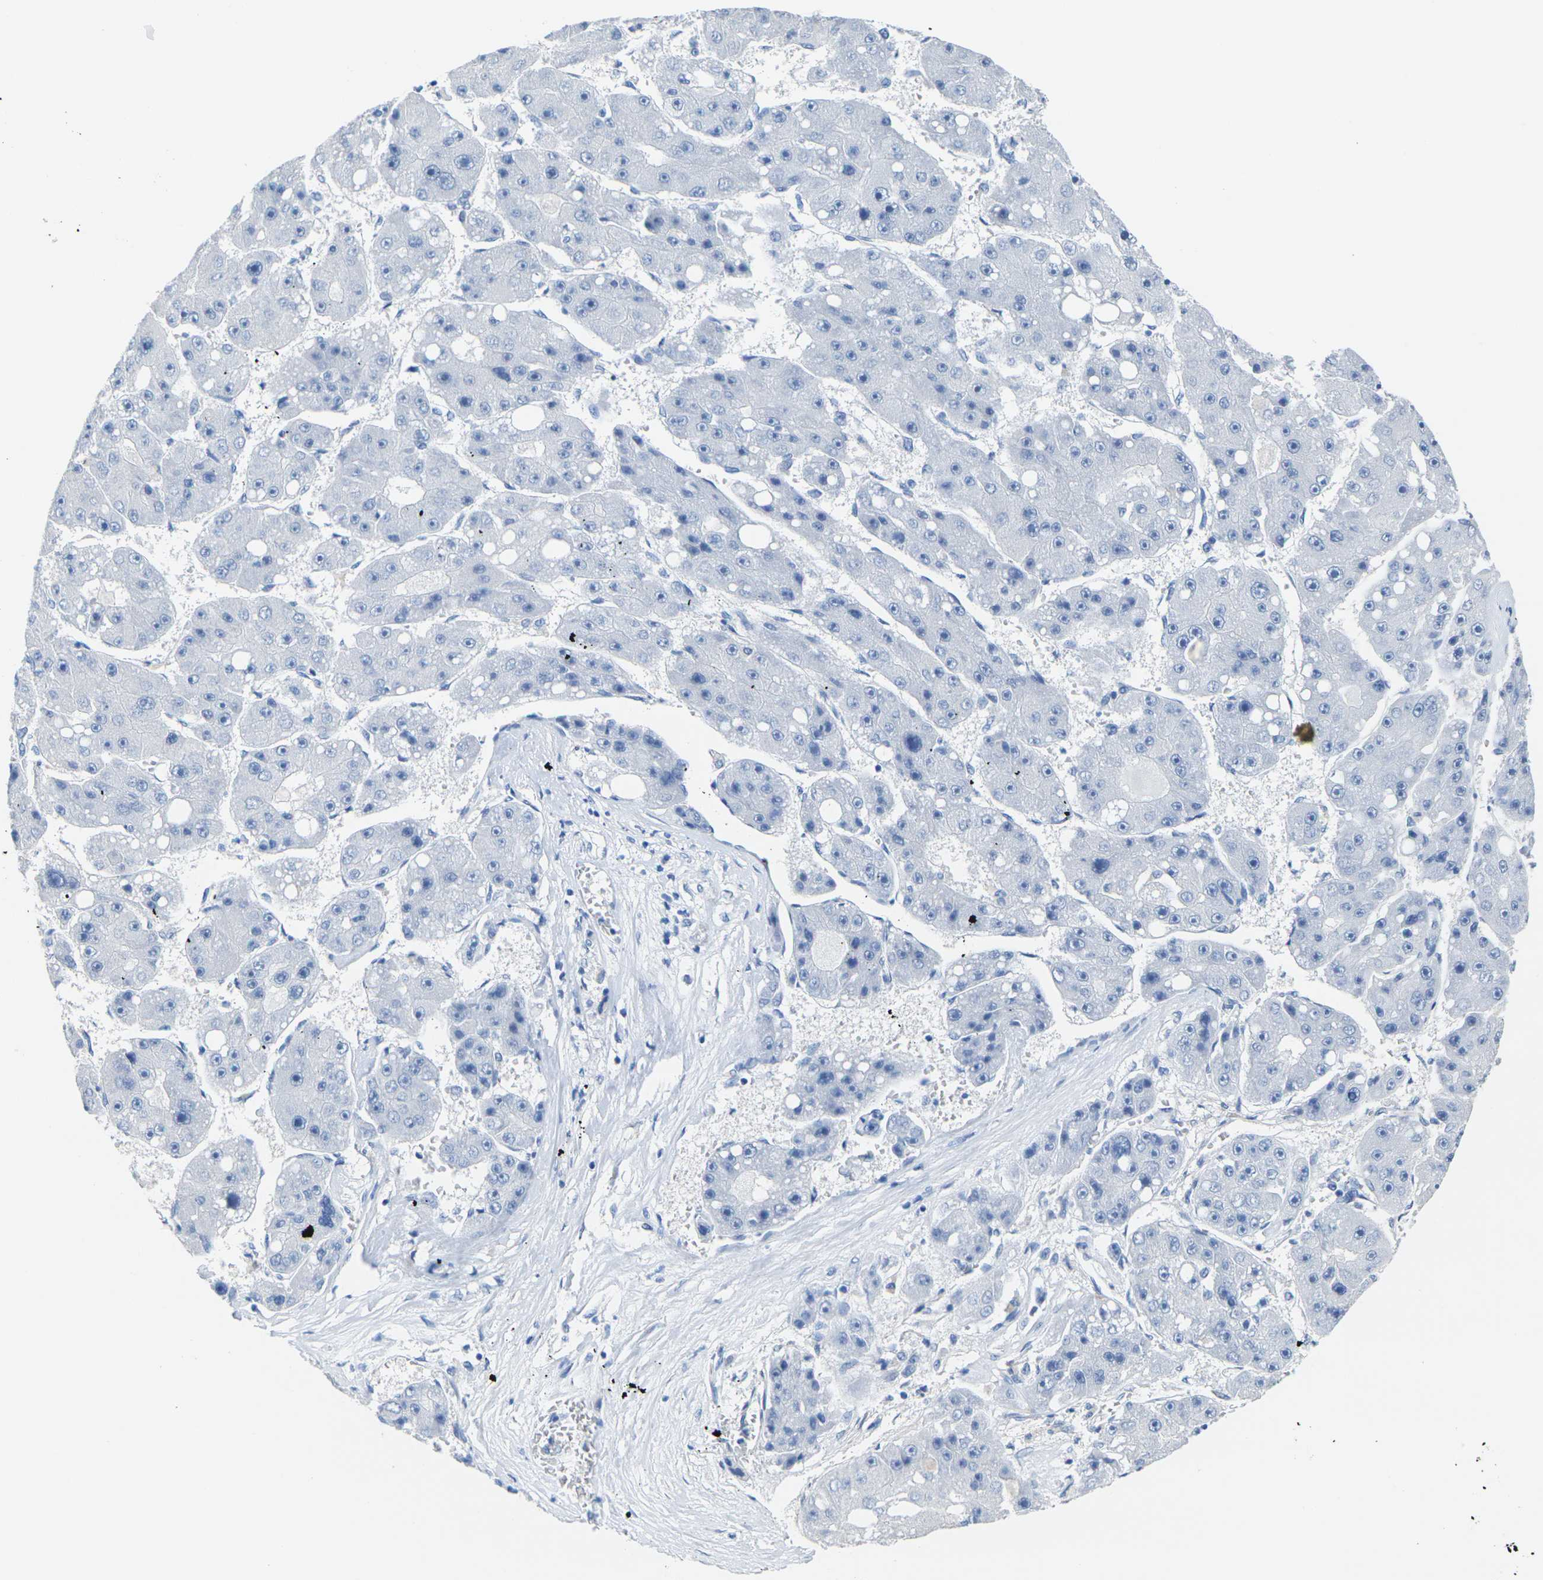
{"staining": {"intensity": "negative", "quantity": "none", "location": "none"}, "tissue": "liver cancer", "cell_type": "Tumor cells", "image_type": "cancer", "snomed": [{"axis": "morphology", "description": "Carcinoma, Hepatocellular, NOS"}, {"axis": "topography", "description": "Liver"}], "caption": "An immunohistochemistry (IHC) photomicrograph of hepatocellular carcinoma (liver) is shown. There is no staining in tumor cells of hepatocellular carcinoma (liver).", "gene": "CNN1", "patient": {"sex": "female", "age": 61}}